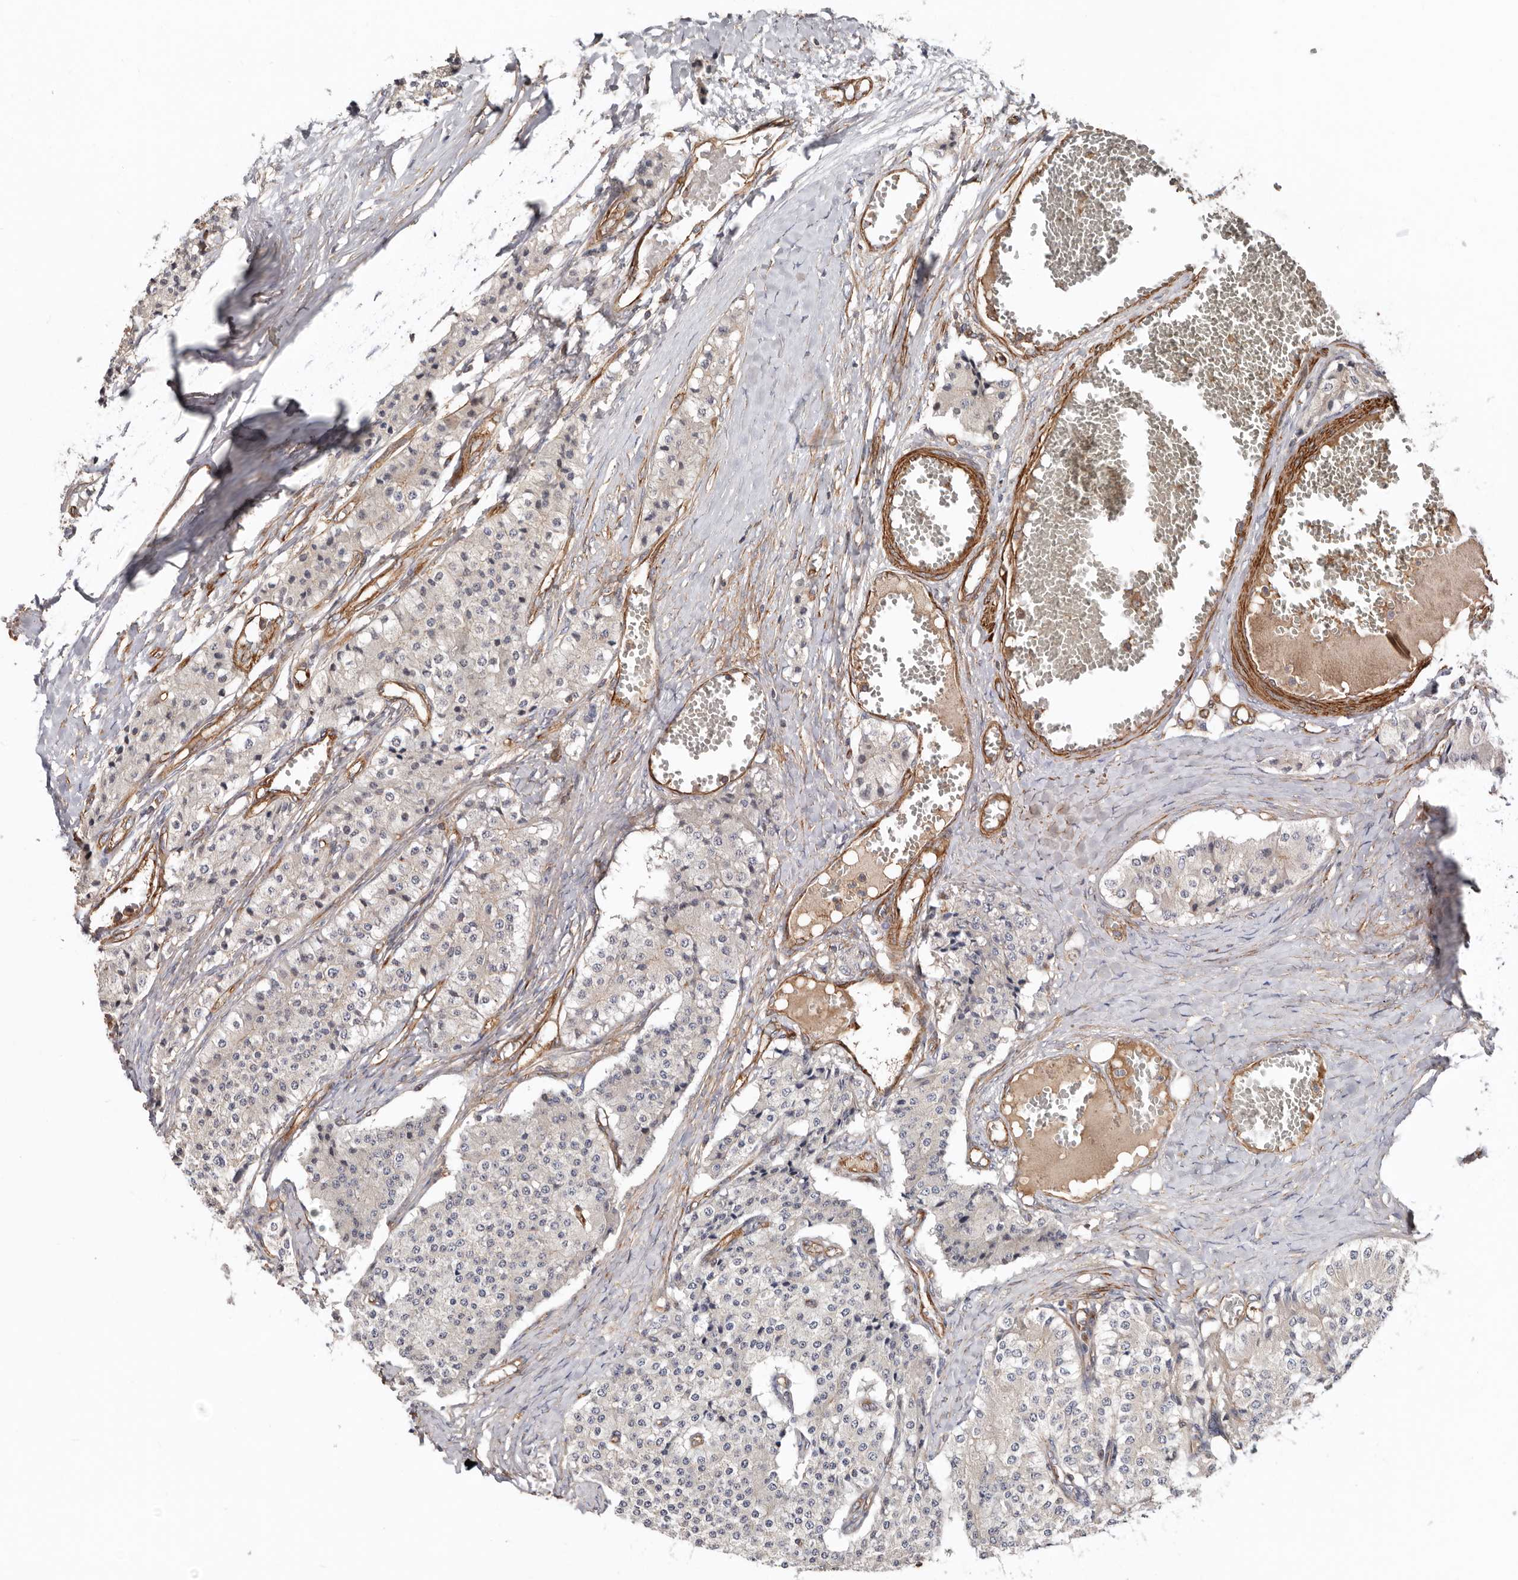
{"staining": {"intensity": "negative", "quantity": "none", "location": "none"}, "tissue": "carcinoid", "cell_type": "Tumor cells", "image_type": "cancer", "snomed": [{"axis": "morphology", "description": "Carcinoid, malignant, NOS"}, {"axis": "topography", "description": "Colon"}], "caption": "Immunohistochemistry (IHC) photomicrograph of human carcinoid stained for a protein (brown), which exhibits no staining in tumor cells. (DAB (3,3'-diaminobenzidine) IHC with hematoxylin counter stain).", "gene": "TMC7", "patient": {"sex": "female", "age": 52}}